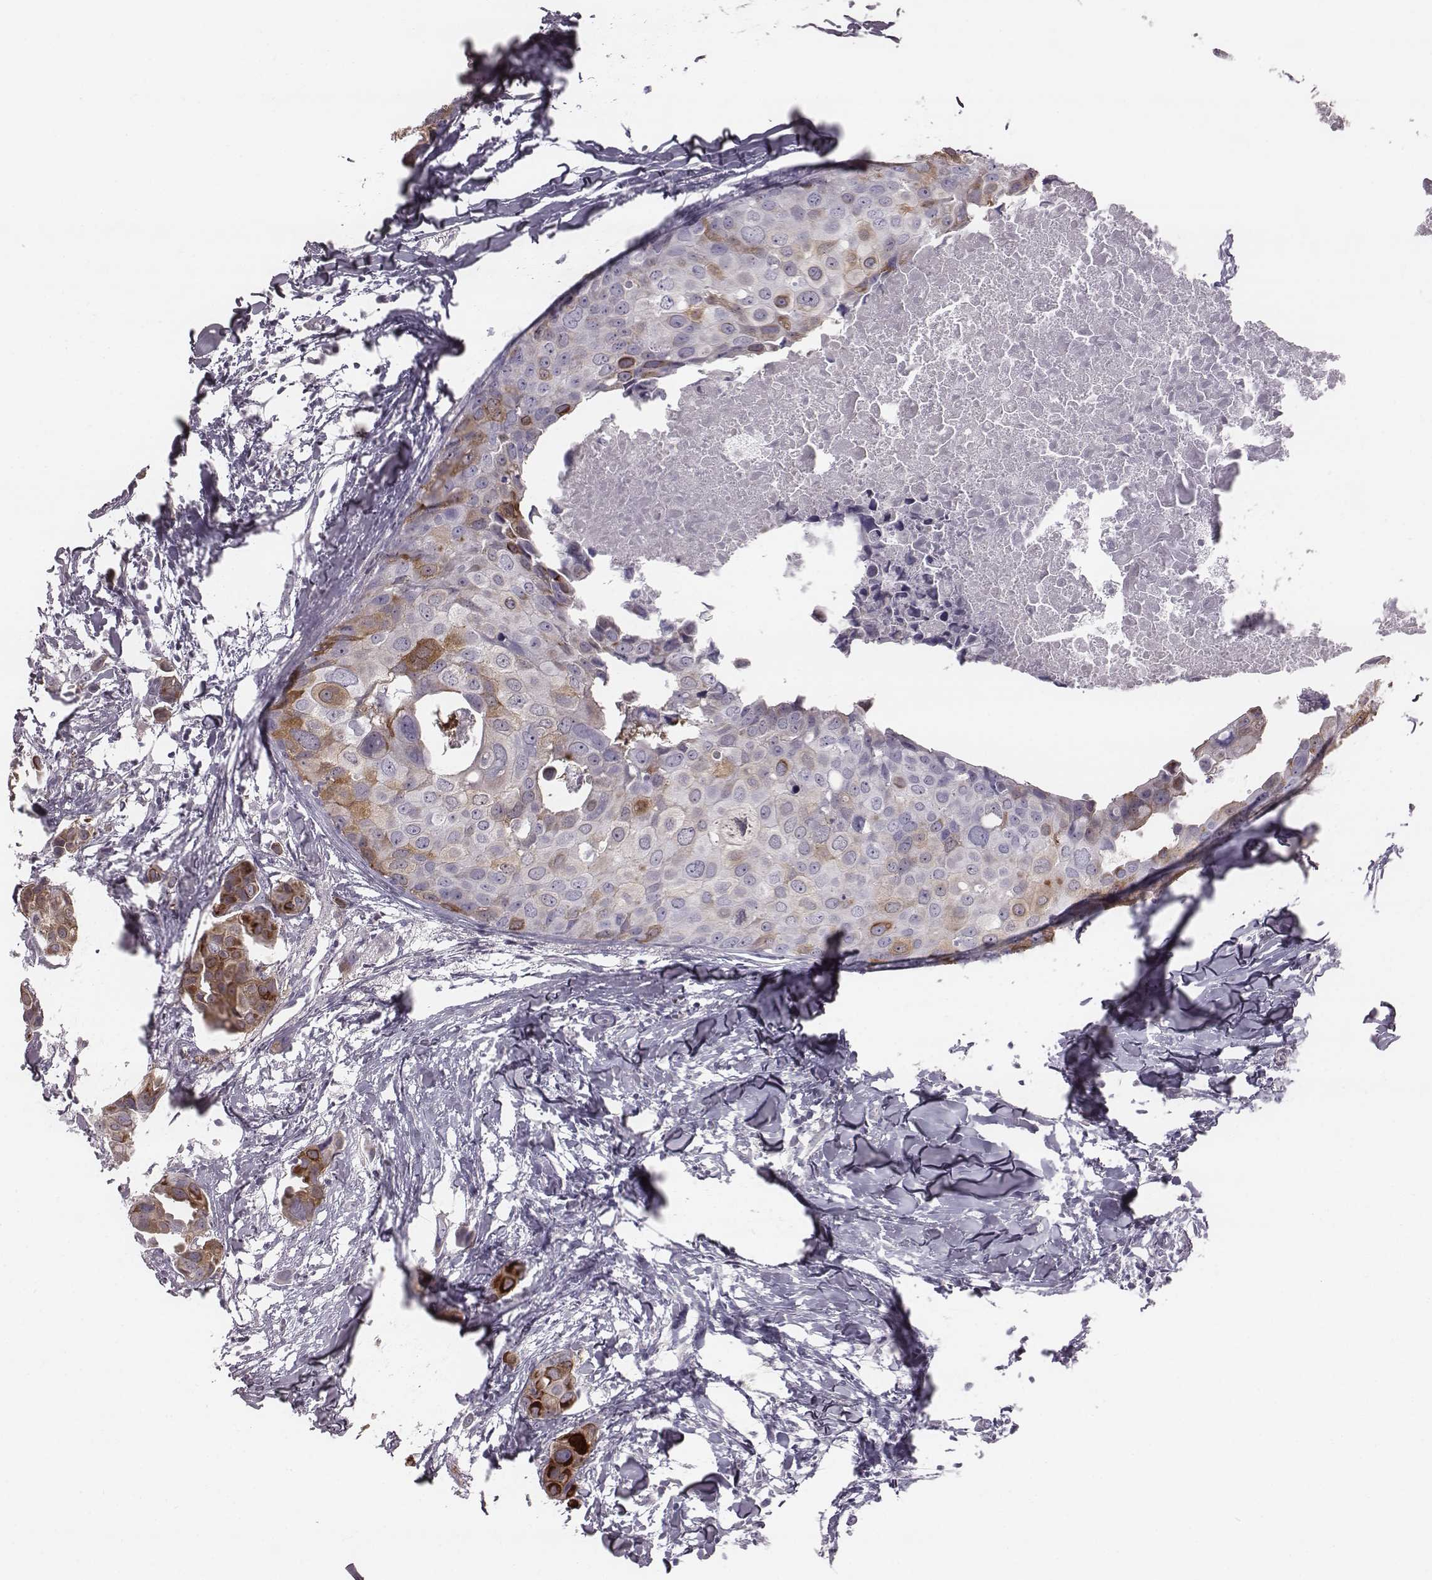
{"staining": {"intensity": "strong", "quantity": "<25%", "location": "cytoplasmic/membranous"}, "tissue": "breast cancer", "cell_type": "Tumor cells", "image_type": "cancer", "snomed": [{"axis": "morphology", "description": "Duct carcinoma"}, {"axis": "topography", "description": "Breast"}], "caption": "Immunohistochemical staining of human breast cancer (invasive ductal carcinoma) demonstrates medium levels of strong cytoplasmic/membranous staining in approximately <25% of tumor cells.", "gene": "PDE8B", "patient": {"sex": "female", "age": 38}}